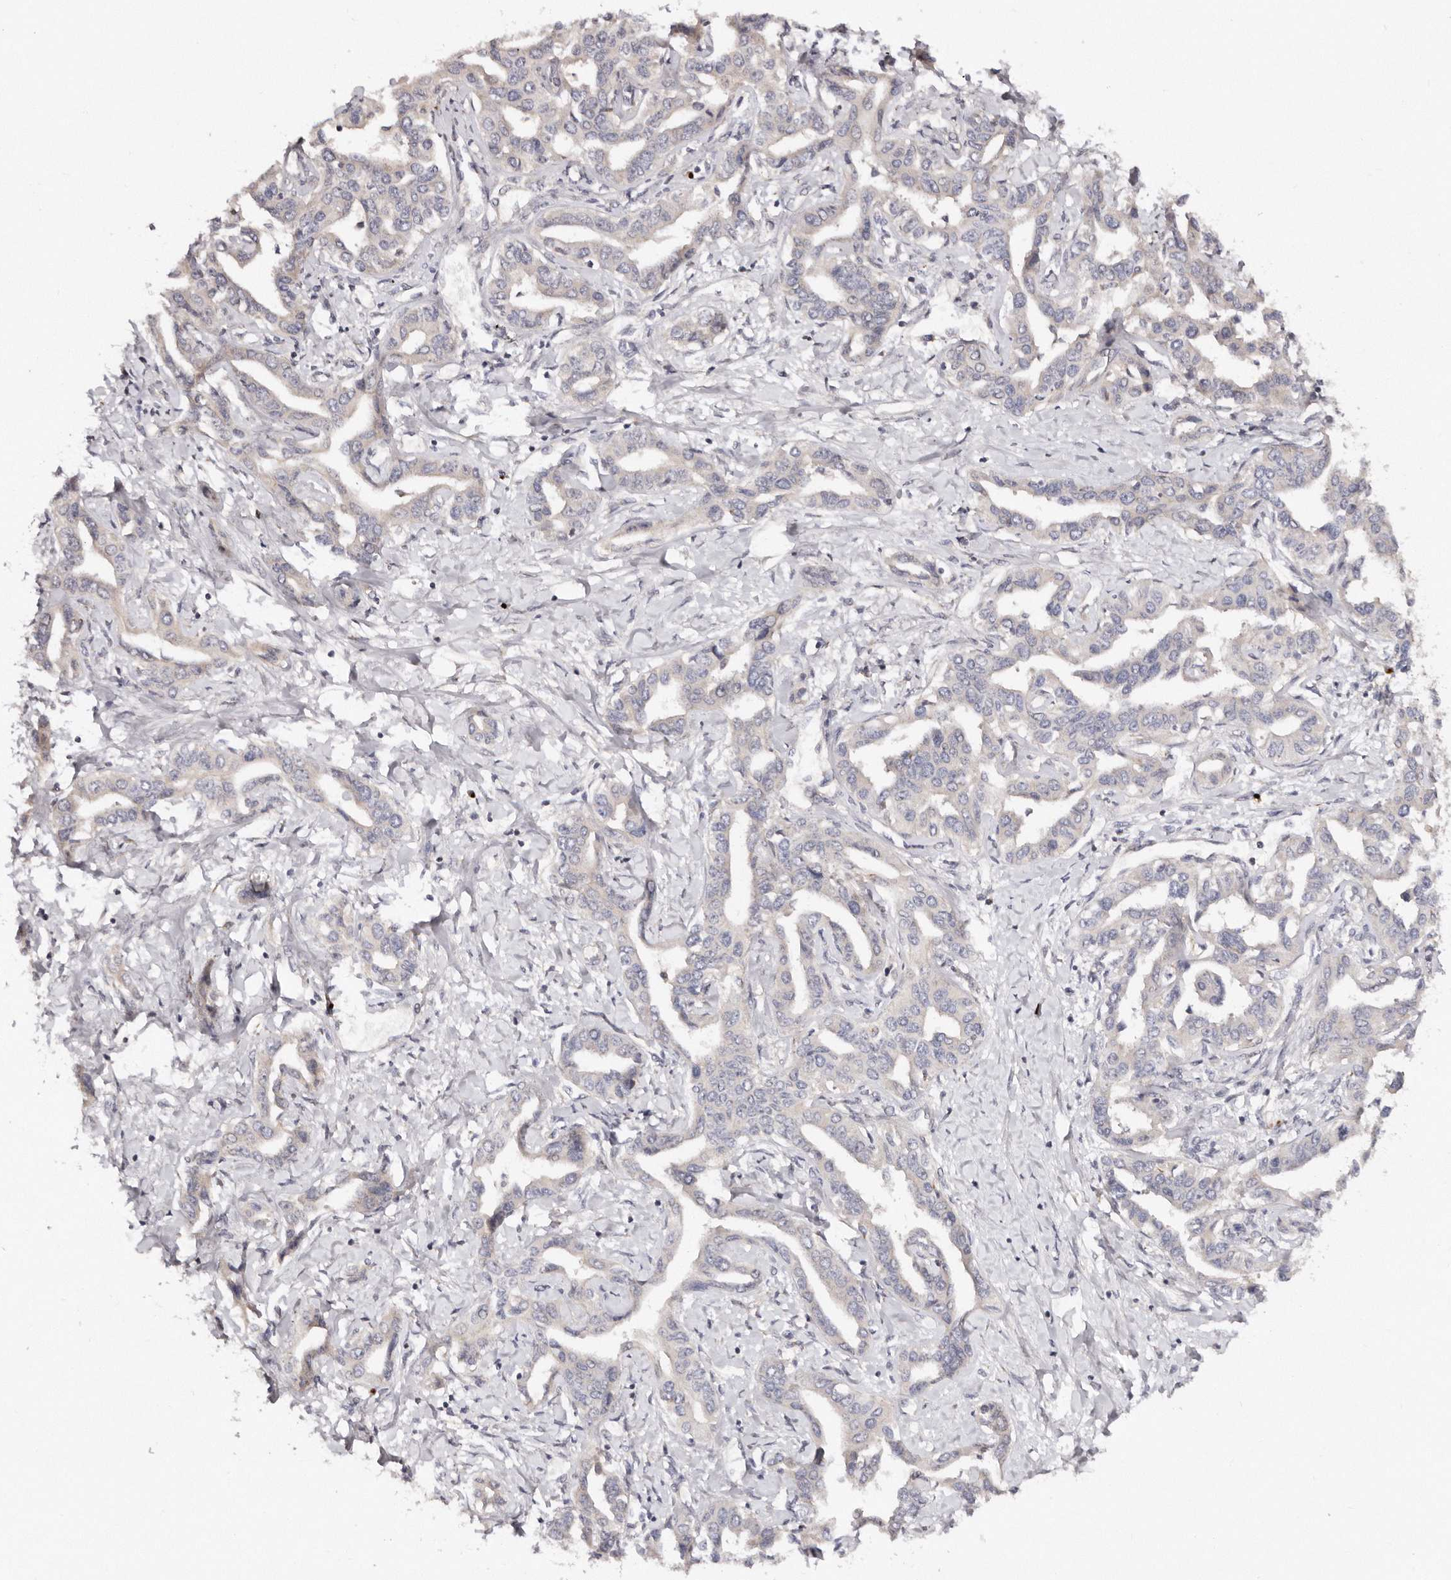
{"staining": {"intensity": "negative", "quantity": "none", "location": "none"}, "tissue": "liver cancer", "cell_type": "Tumor cells", "image_type": "cancer", "snomed": [{"axis": "morphology", "description": "Cholangiocarcinoma"}, {"axis": "topography", "description": "Liver"}], "caption": "Tumor cells are negative for protein expression in human cholangiocarcinoma (liver).", "gene": "DACT2", "patient": {"sex": "male", "age": 59}}